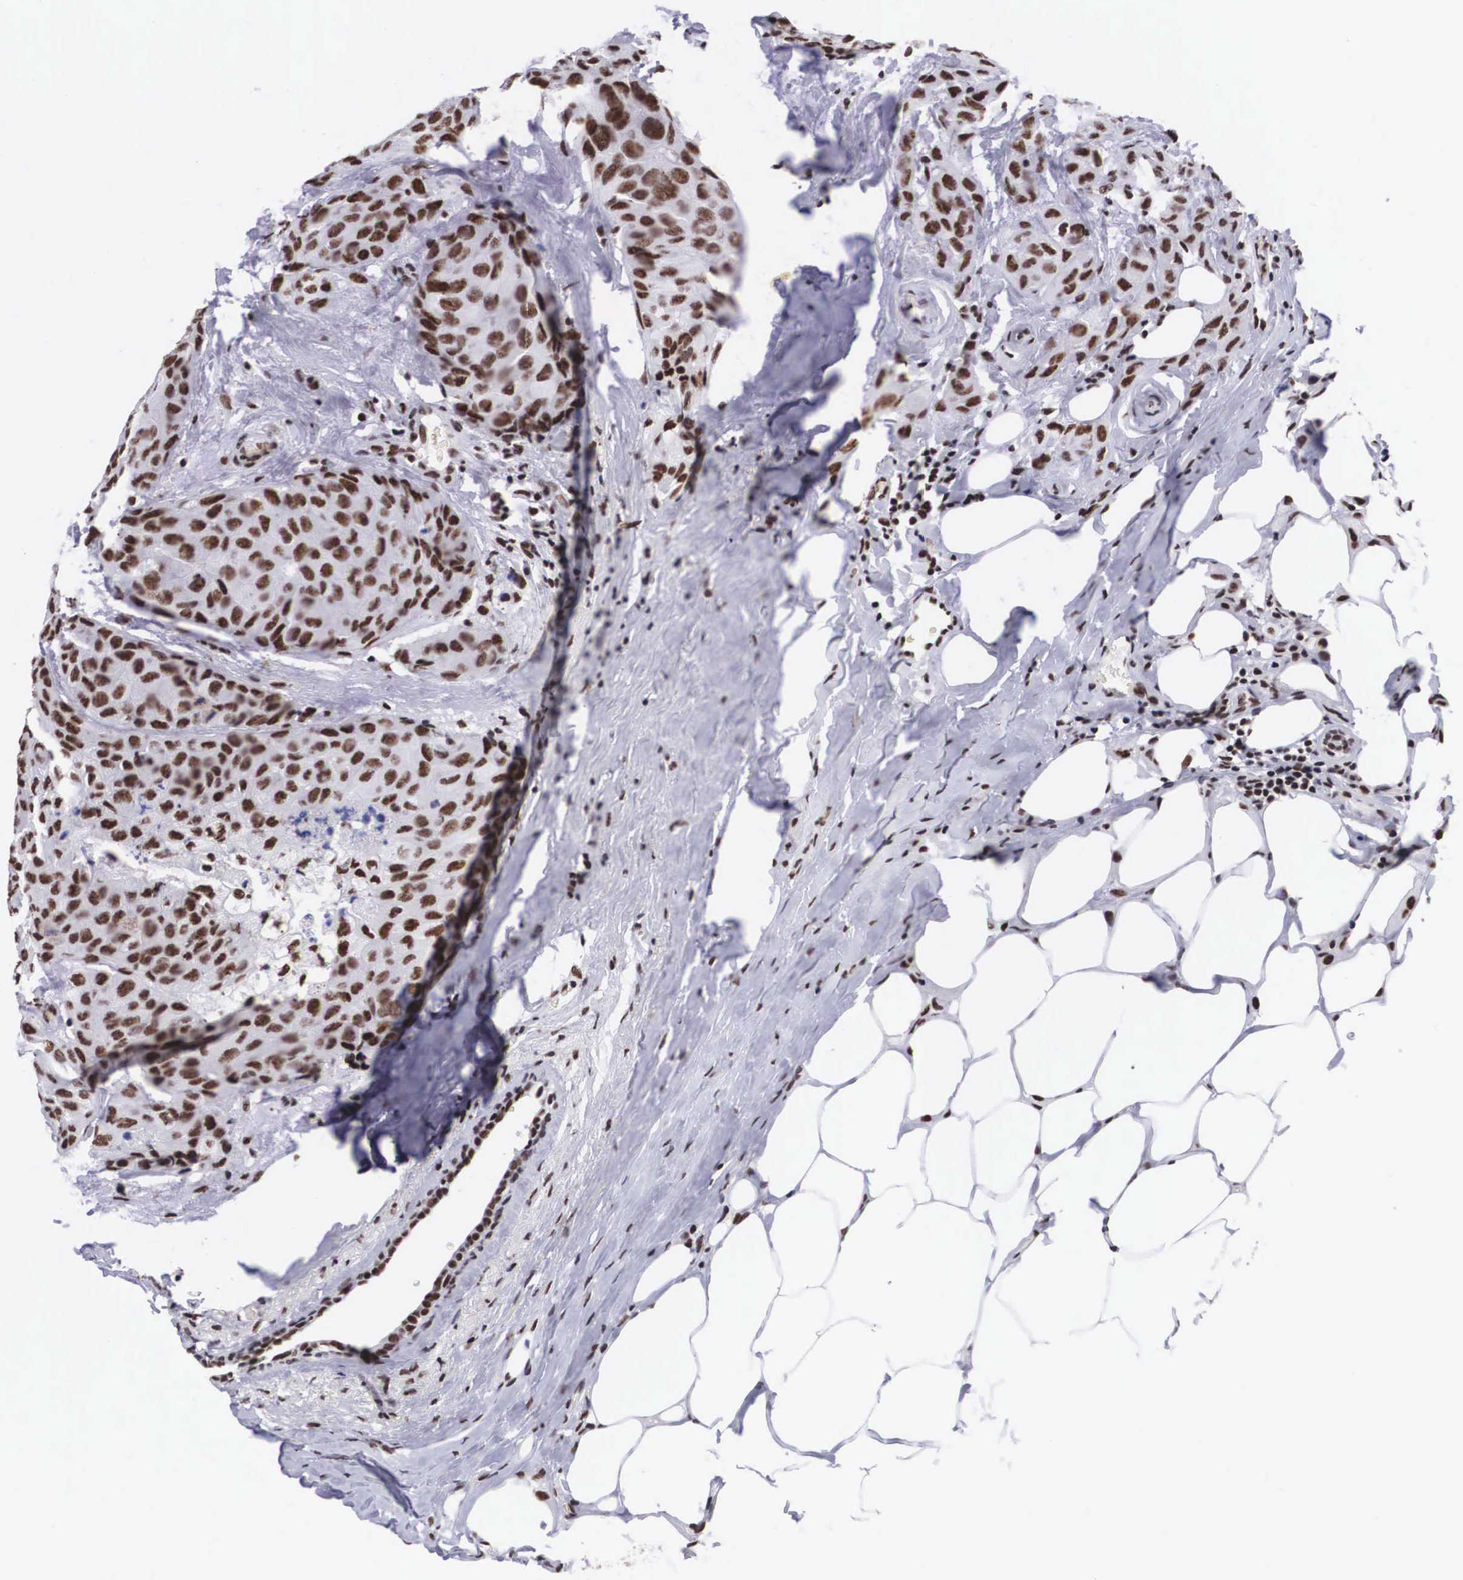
{"staining": {"intensity": "moderate", "quantity": ">75%", "location": "nuclear"}, "tissue": "breast cancer", "cell_type": "Tumor cells", "image_type": "cancer", "snomed": [{"axis": "morphology", "description": "Duct carcinoma"}, {"axis": "topography", "description": "Breast"}], "caption": "Immunohistochemical staining of human breast cancer (intraductal carcinoma) shows medium levels of moderate nuclear protein expression in about >75% of tumor cells.", "gene": "SF3A1", "patient": {"sex": "female", "age": 68}}